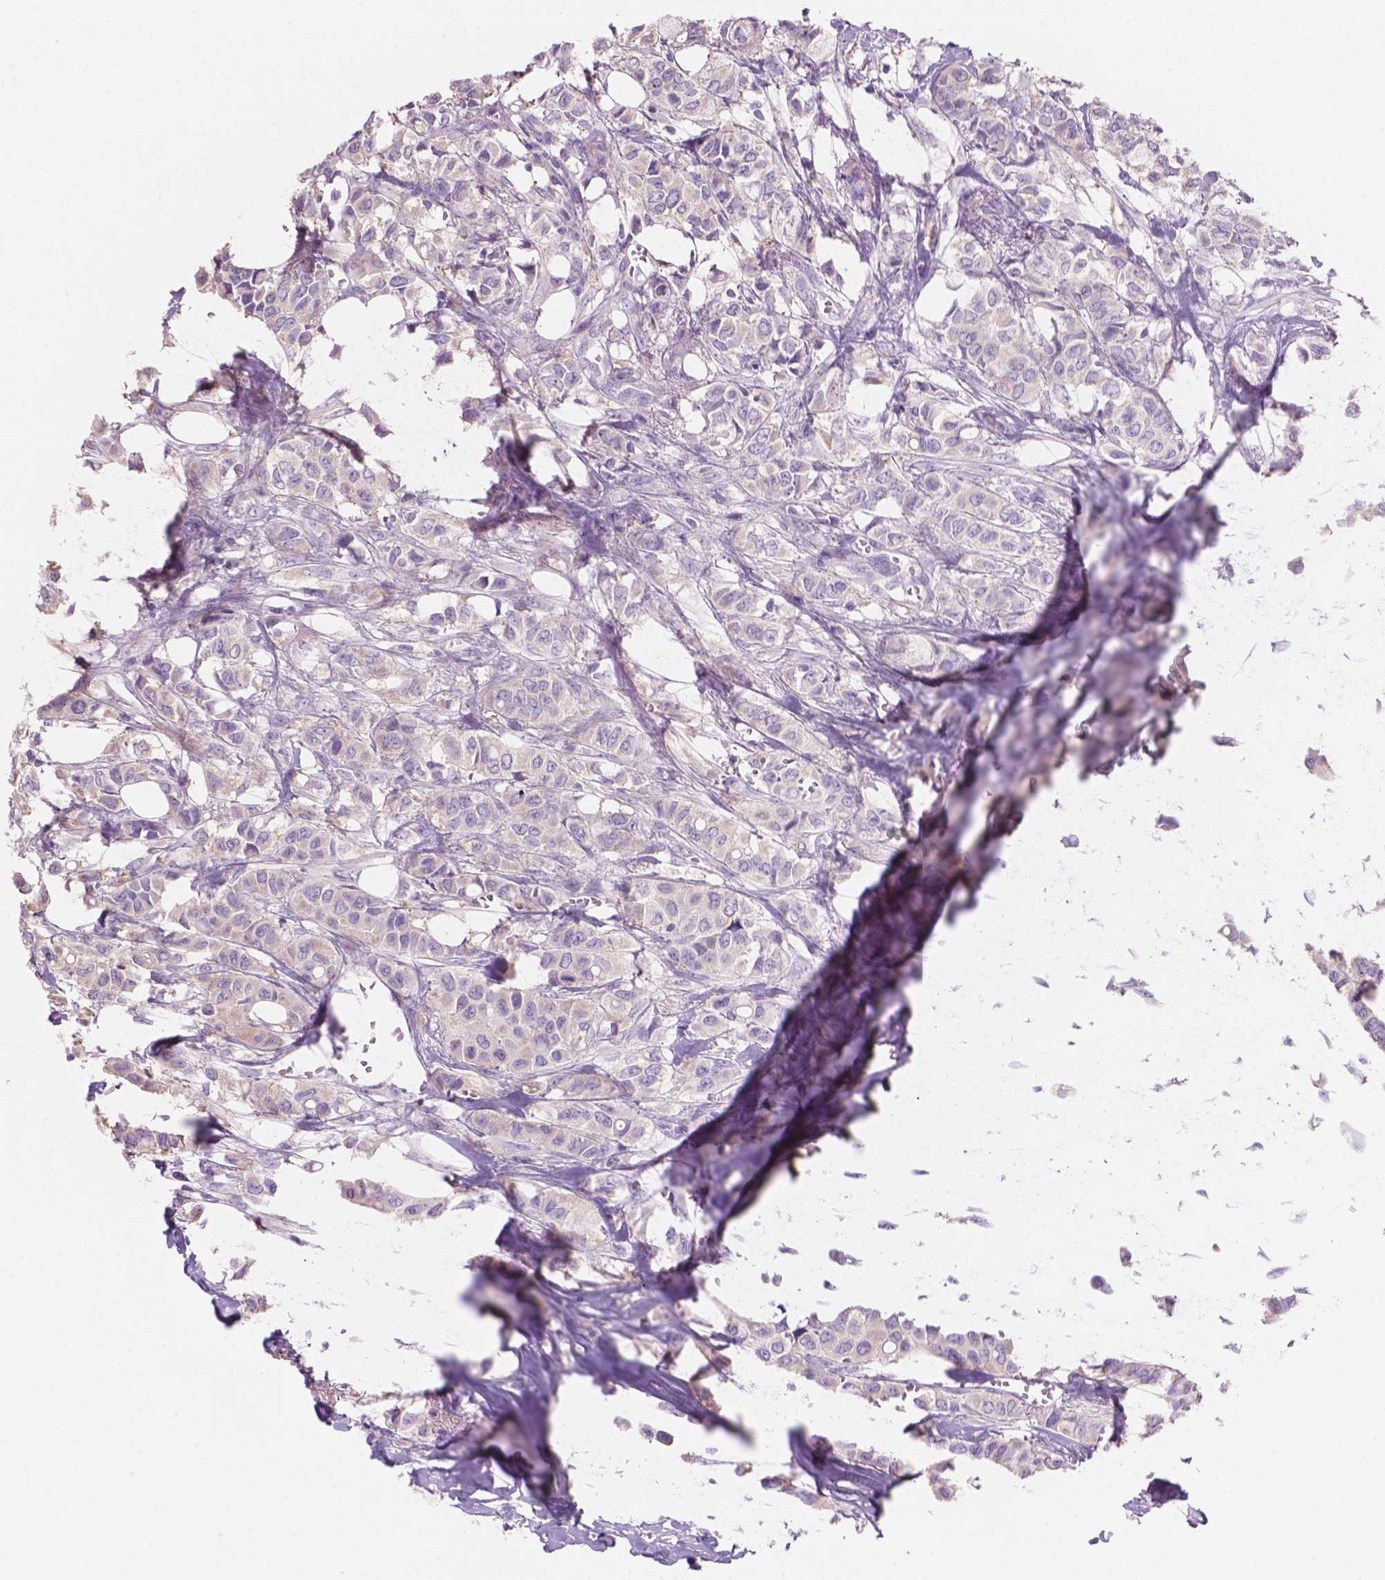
{"staining": {"intensity": "negative", "quantity": "none", "location": "none"}, "tissue": "breast cancer", "cell_type": "Tumor cells", "image_type": "cancer", "snomed": [{"axis": "morphology", "description": "Duct carcinoma"}, {"axis": "topography", "description": "Breast"}], "caption": "This photomicrograph is of breast cancer (infiltrating ductal carcinoma) stained with immunohistochemistry (IHC) to label a protein in brown with the nuclei are counter-stained blue. There is no expression in tumor cells.", "gene": "SBSN", "patient": {"sex": "female", "age": 85}}